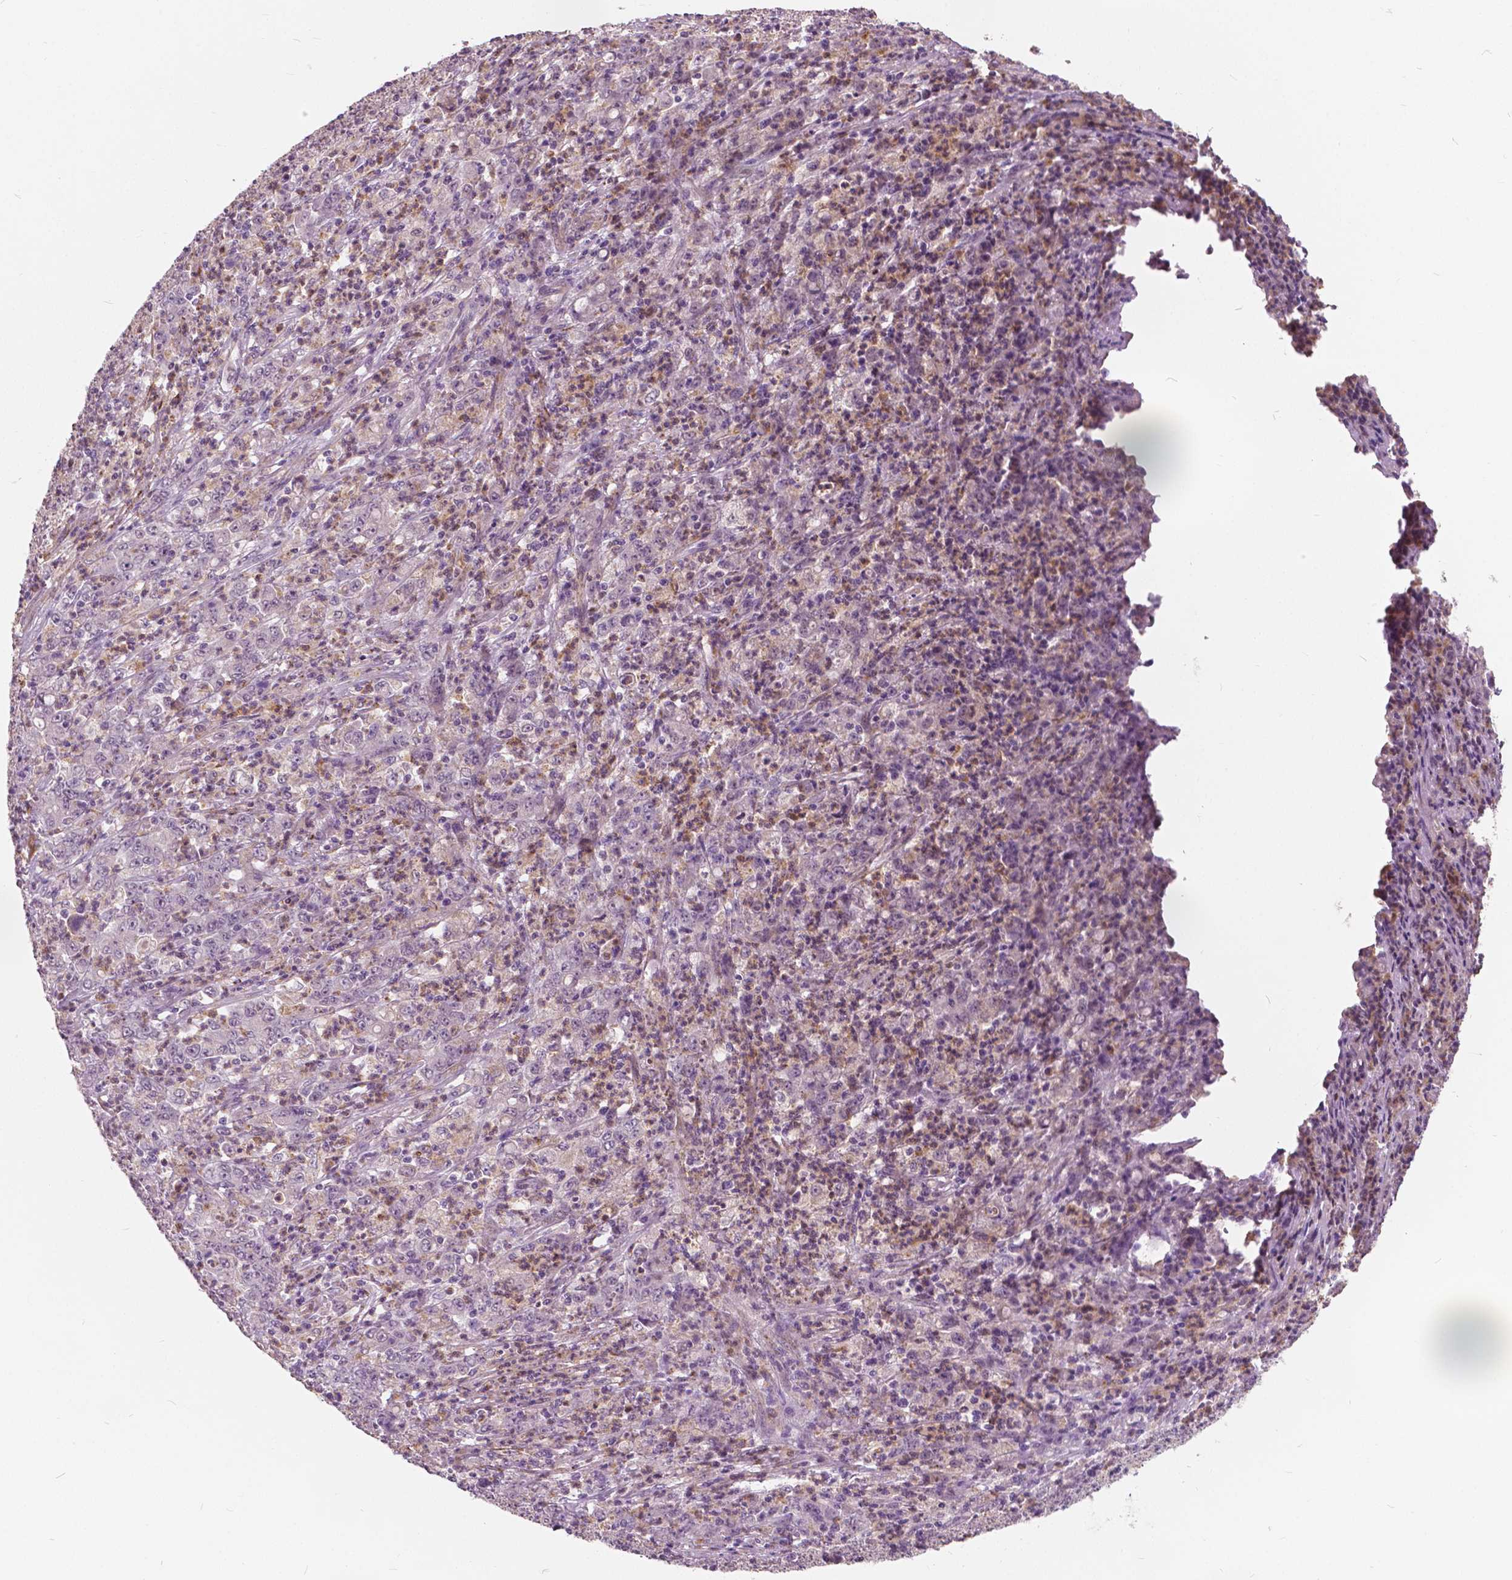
{"staining": {"intensity": "negative", "quantity": "none", "location": "none"}, "tissue": "stomach cancer", "cell_type": "Tumor cells", "image_type": "cancer", "snomed": [{"axis": "morphology", "description": "Adenocarcinoma, NOS"}, {"axis": "topography", "description": "Stomach, lower"}], "caption": "Immunohistochemical staining of stomach adenocarcinoma shows no significant staining in tumor cells. (DAB (3,3'-diaminobenzidine) immunohistochemistry with hematoxylin counter stain).", "gene": "DLX6", "patient": {"sex": "female", "age": 71}}